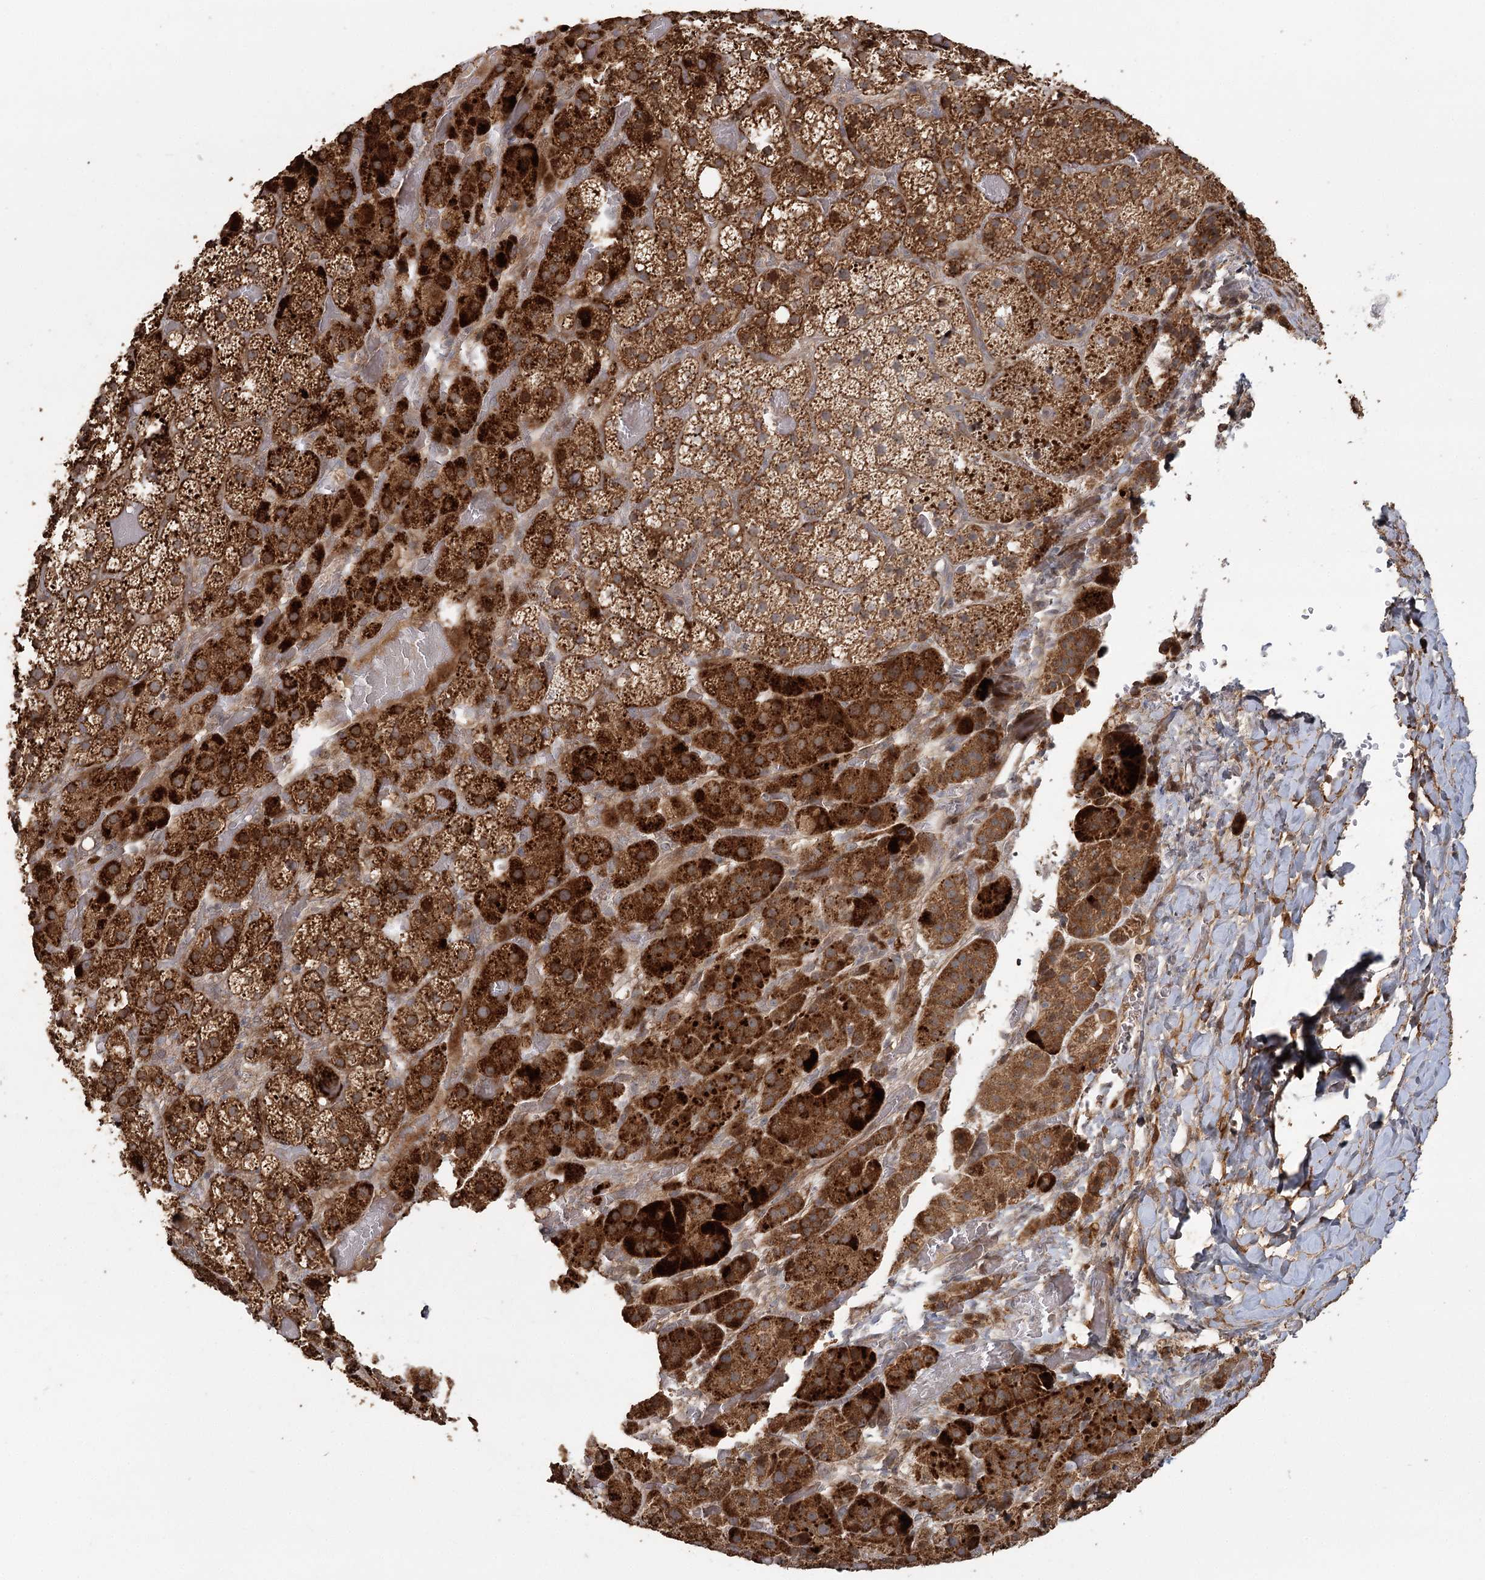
{"staining": {"intensity": "strong", "quantity": ">75%", "location": "cytoplasmic/membranous"}, "tissue": "adrenal gland", "cell_type": "Glandular cells", "image_type": "normal", "snomed": [{"axis": "morphology", "description": "Normal tissue, NOS"}, {"axis": "topography", "description": "Adrenal gland"}], "caption": "Strong cytoplasmic/membranous protein positivity is present in approximately >75% of glandular cells in adrenal gland. The staining is performed using DAB (3,3'-diaminobenzidine) brown chromogen to label protein expression. The nuclei are counter-stained blue using hematoxylin.", "gene": "OBSL1", "patient": {"sex": "female", "age": 59}}